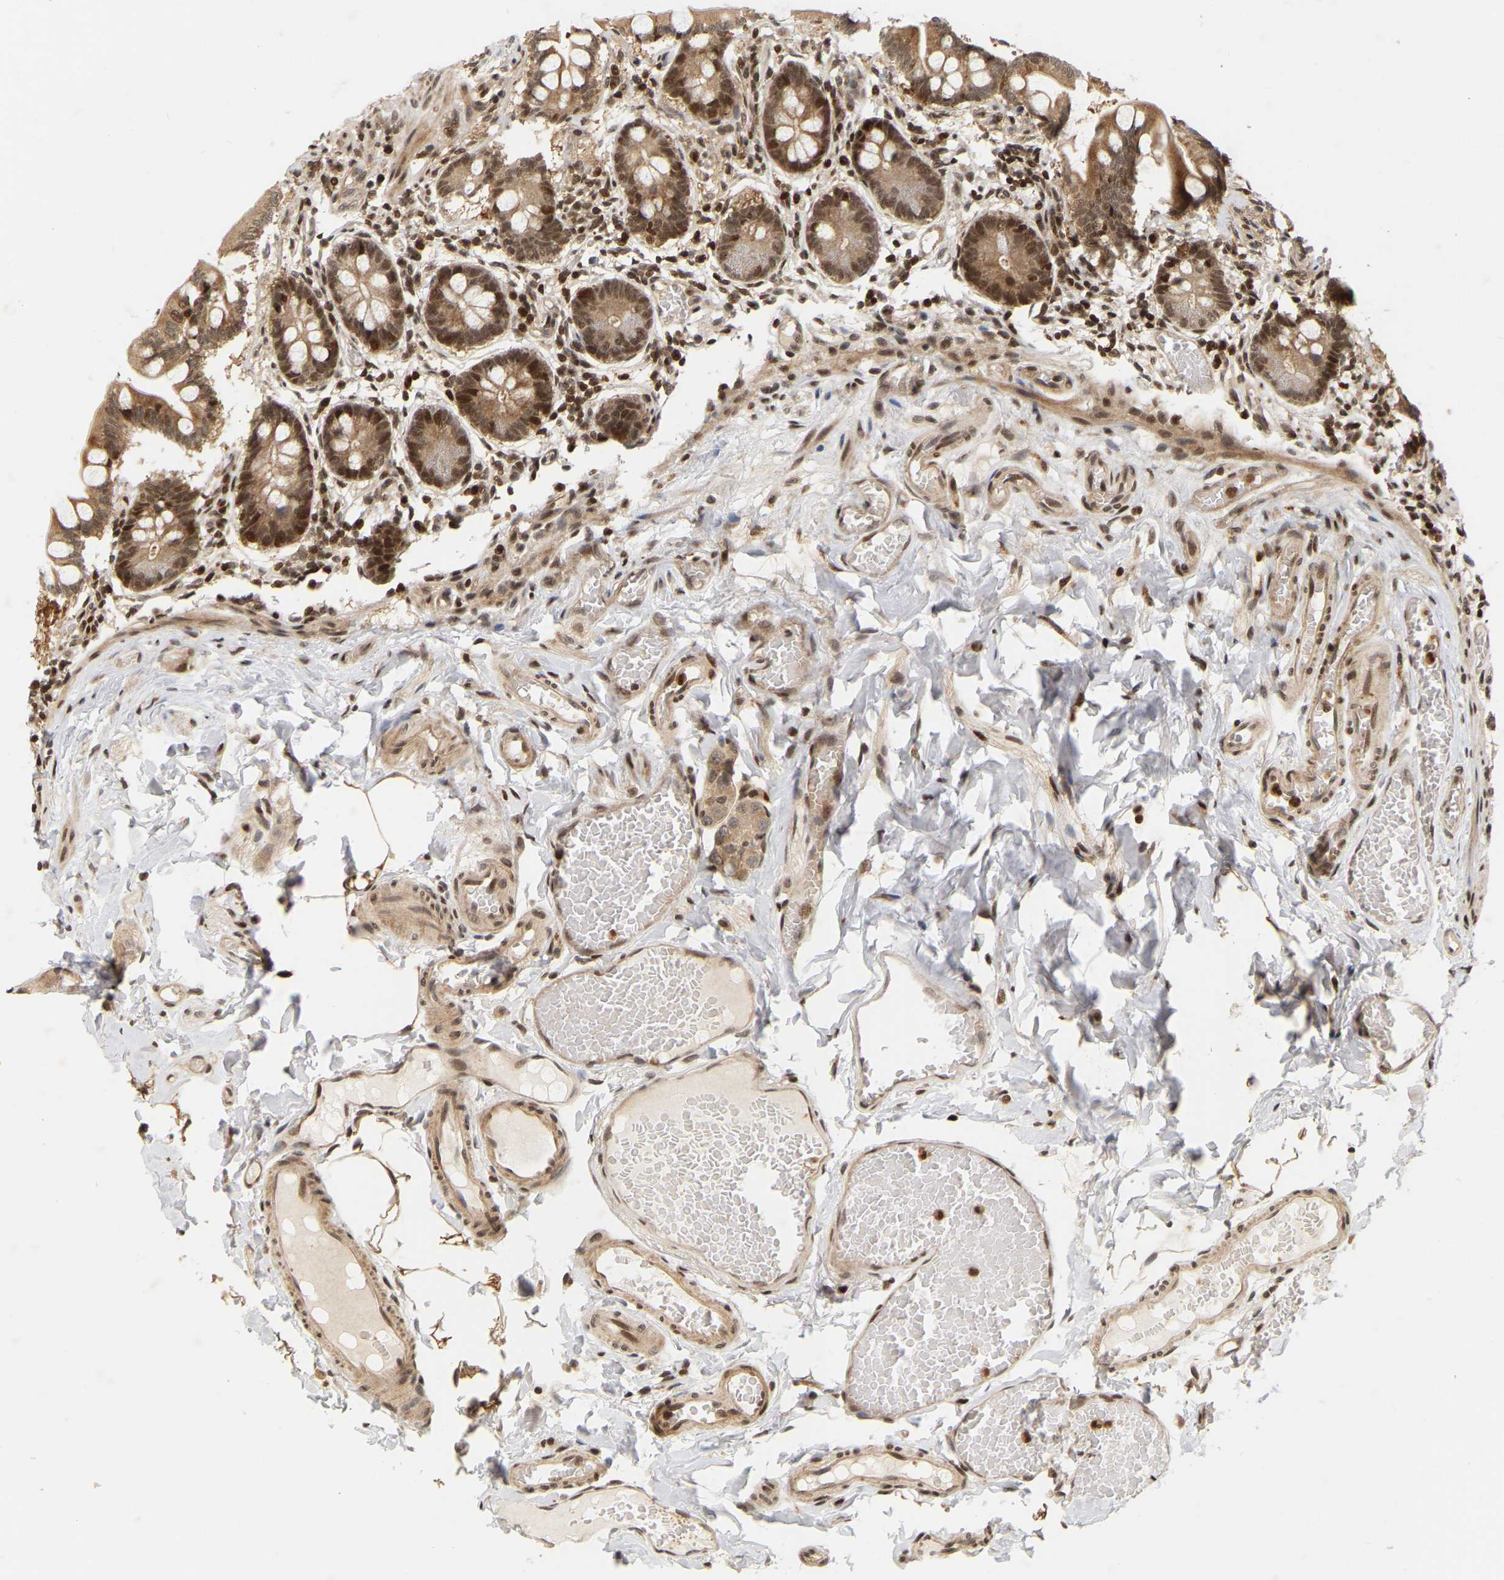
{"staining": {"intensity": "moderate", "quantity": ">75%", "location": "cytoplasmic/membranous,nuclear"}, "tissue": "small intestine", "cell_type": "Glandular cells", "image_type": "normal", "snomed": [{"axis": "morphology", "description": "Normal tissue, NOS"}, {"axis": "topography", "description": "Small intestine"}], "caption": "About >75% of glandular cells in normal small intestine demonstrate moderate cytoplasmic/membranous,nuclear protein staining as visualized by brown immunohistochemical staining.", "gene": "NFE2L2", "patient": {"sex": "male", "age": 41}}